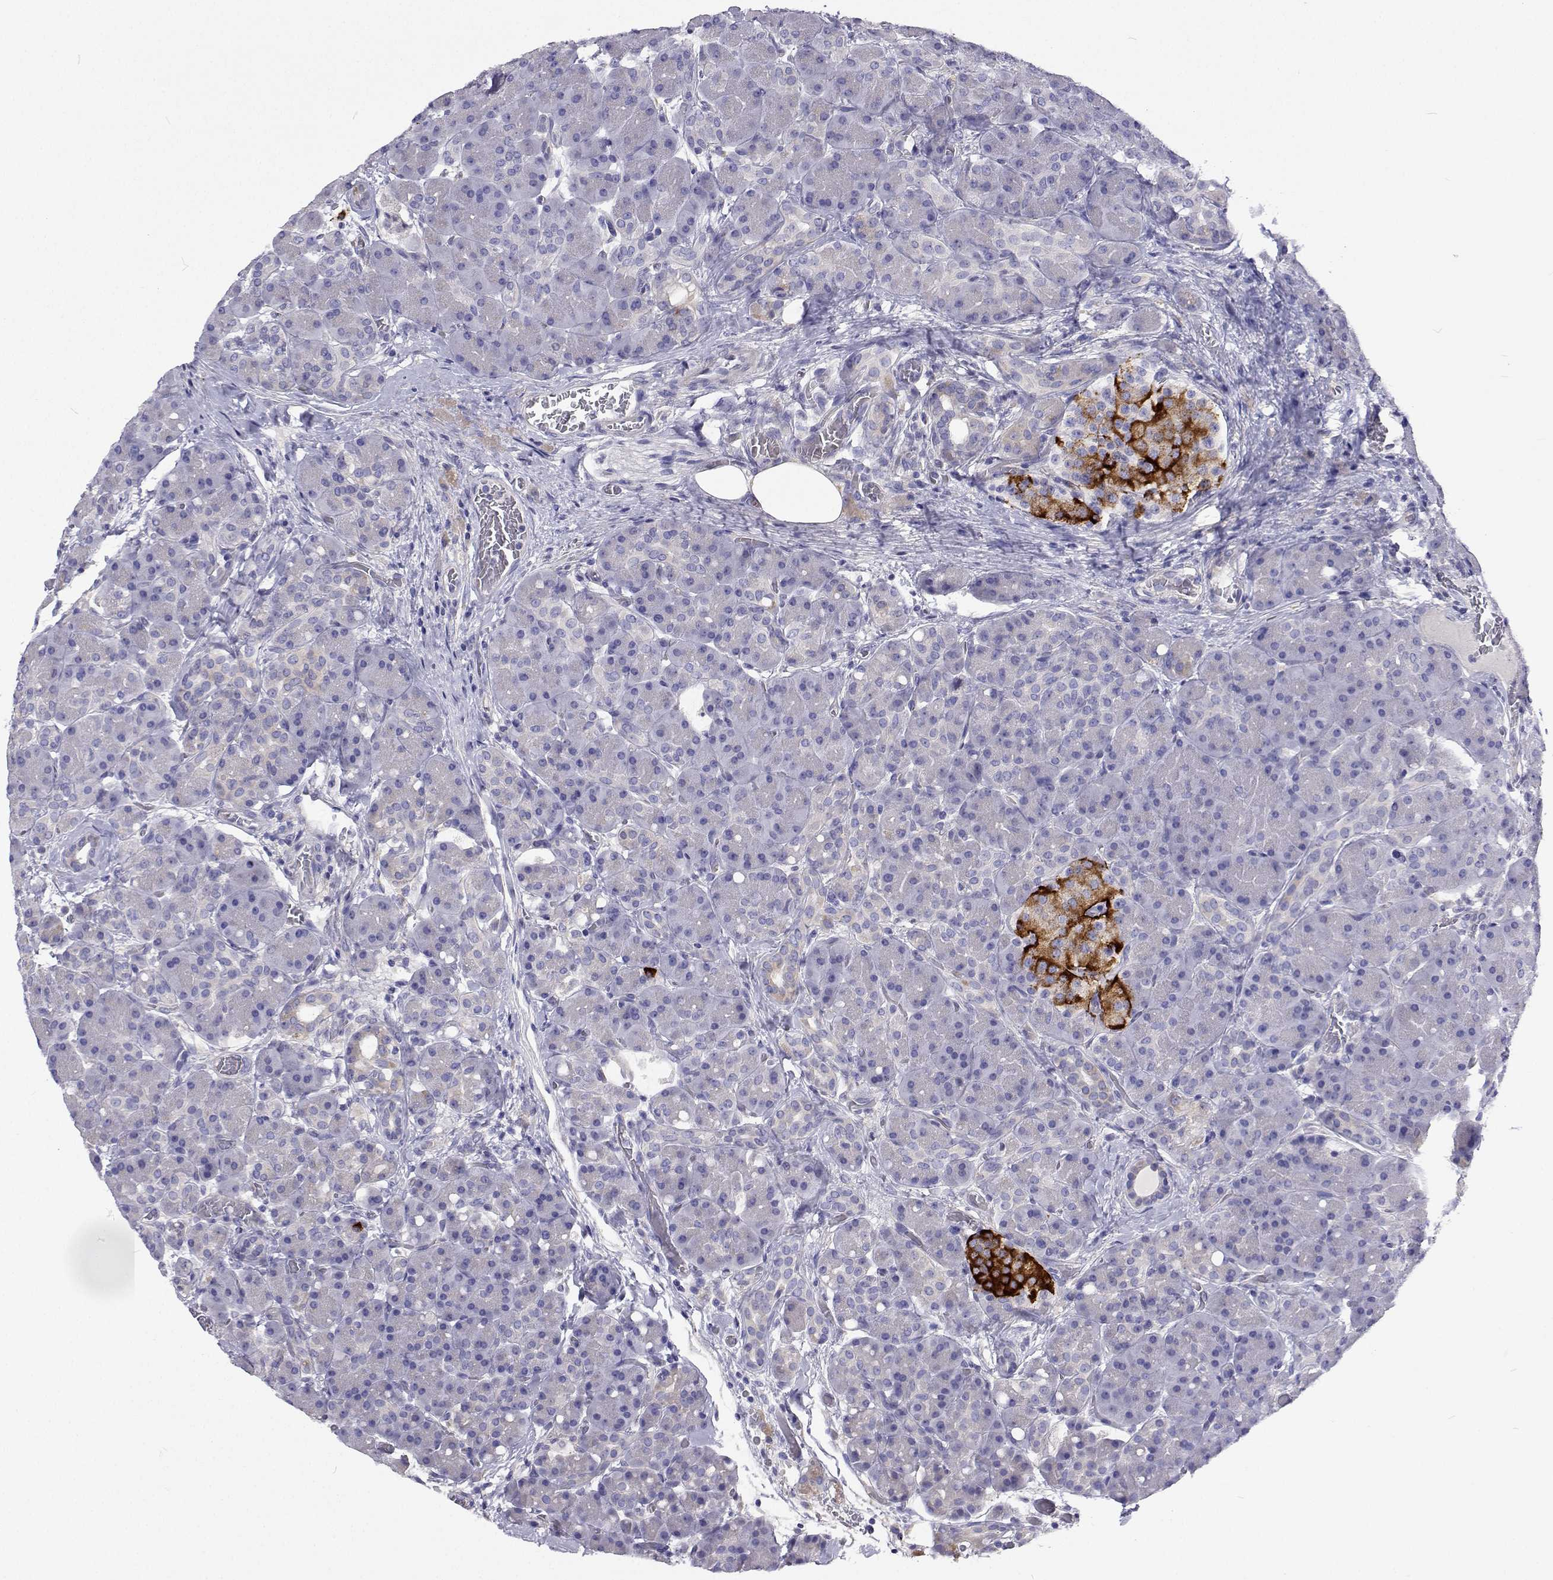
{"staining": {"intensity": "negative", "quantity": "none", "location": "none"}, "tissue": "pancreas", "cell_type": "Exocrine glandular cells", "image_type": "normal", "snomed": [{"axis": "morphology", "description": "Normal tissue, NOS"}, {"axis": "topography", "description": "Pancreas"}], "caption": "Immunohistochemistry of normal human pancreas exhibits no staining in exocrine glandular cells.", "gene": "LHFPL7", "patient": {"sex": "male", "age": 55}}